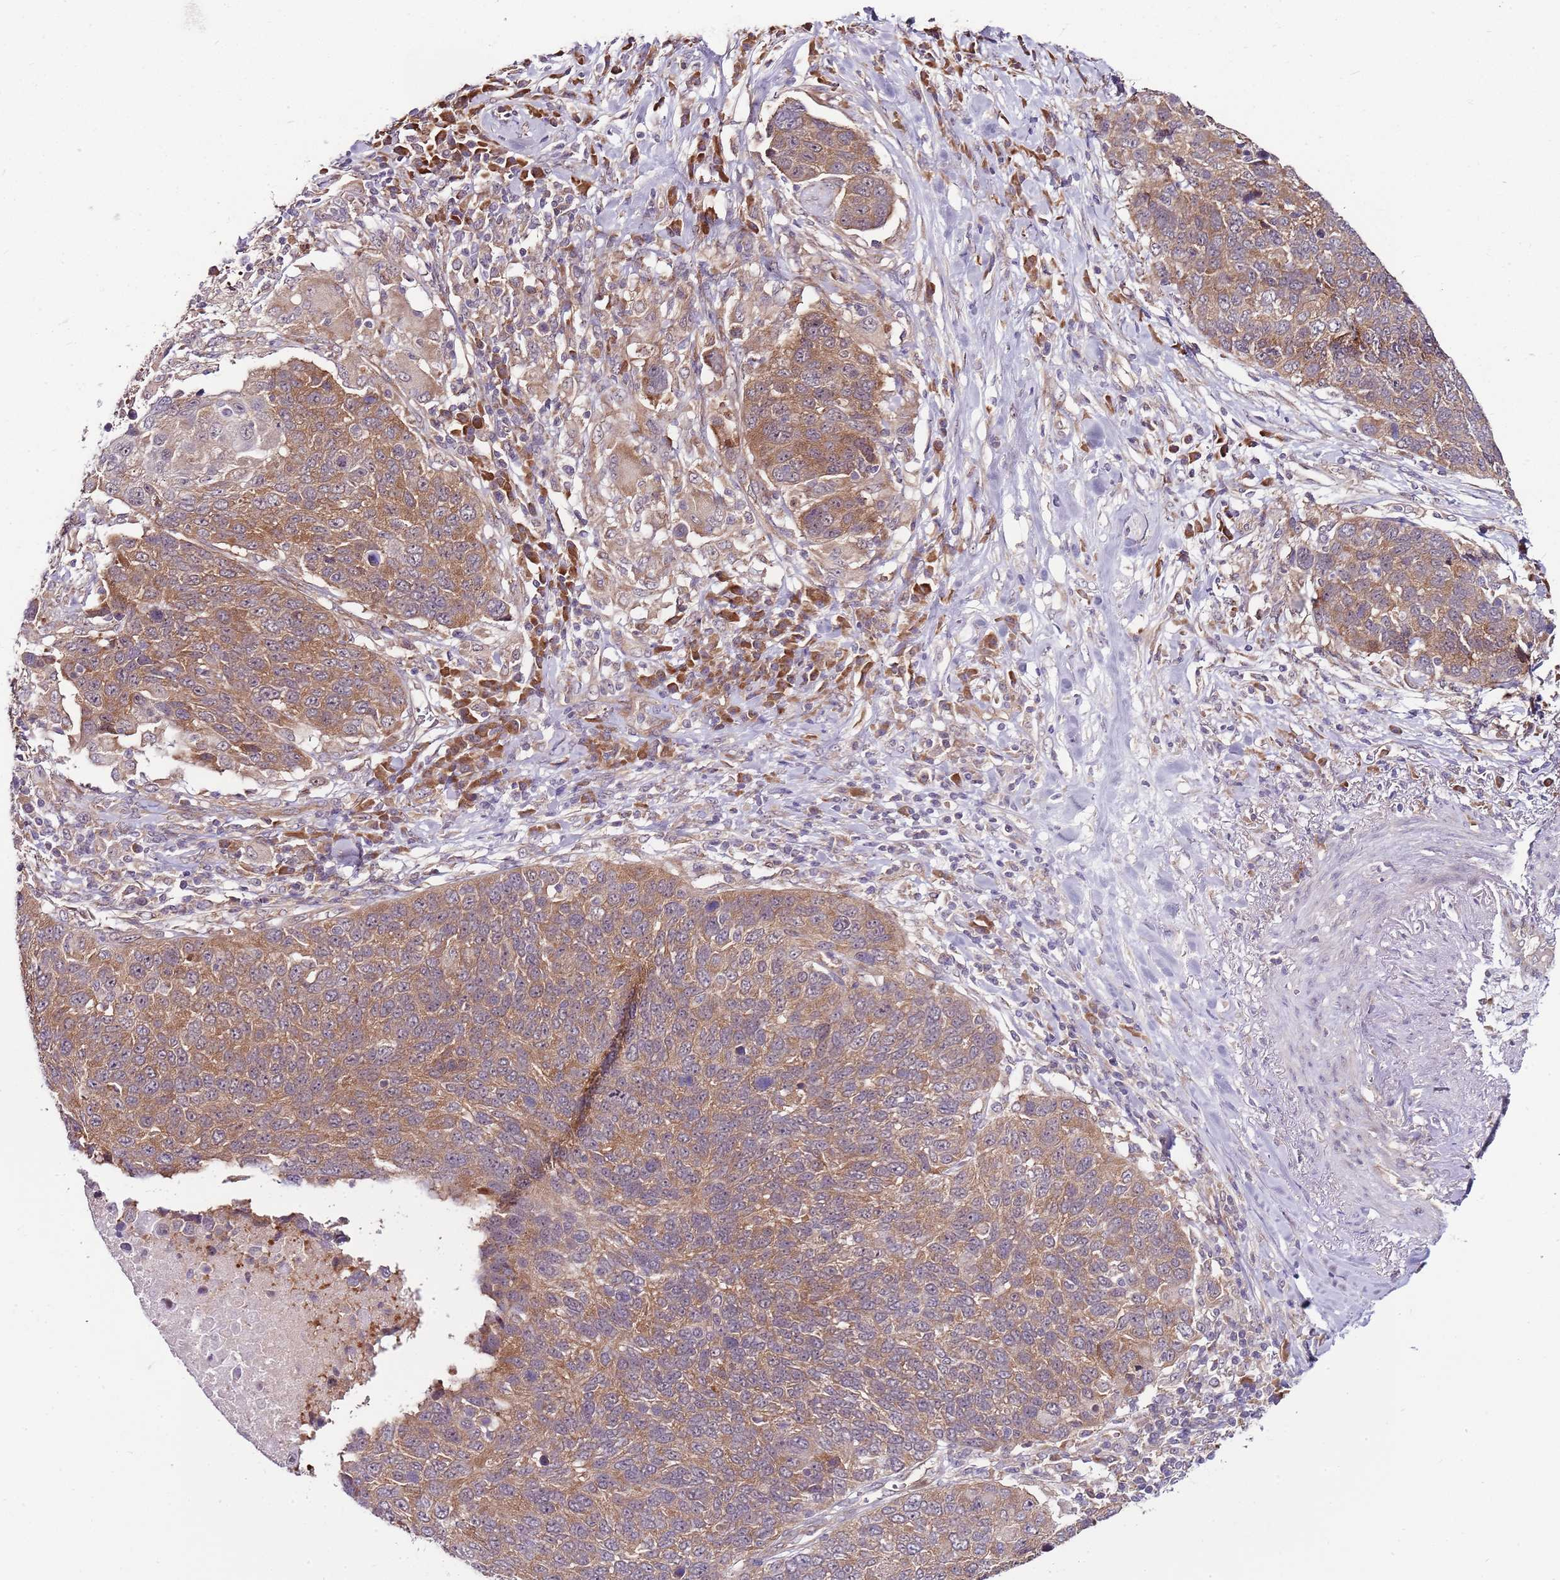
{"staining": {"intensity": "moderate", "quantity": ">75%", "location": "cytoplasmic/membranous"}, "tissue": "lung cancer", "cell_type": "Tumor cells", "image_type": "cancer", "snomed": [{"axis": "morphology", "description": "Normal tissue, NOS"}, {"axis": "morphology", "description": "Squamous cell carcinoma, NOS"}, {"axis": "topography", "description": "Lymph node"}, {"axis": "topography", "description": "Lung"}], "caption": "Tumor cells exhibit moderate cytoplasmic/membranous positivity in approximately >75% of cells in lung squamous cell carcinoma. (DAB (3,3'-diaminobenzidine) IHC with brightfield microscopy, high magnification).", "gene": "FBXL22", "patient": {"sex": "male", "age": 66}}